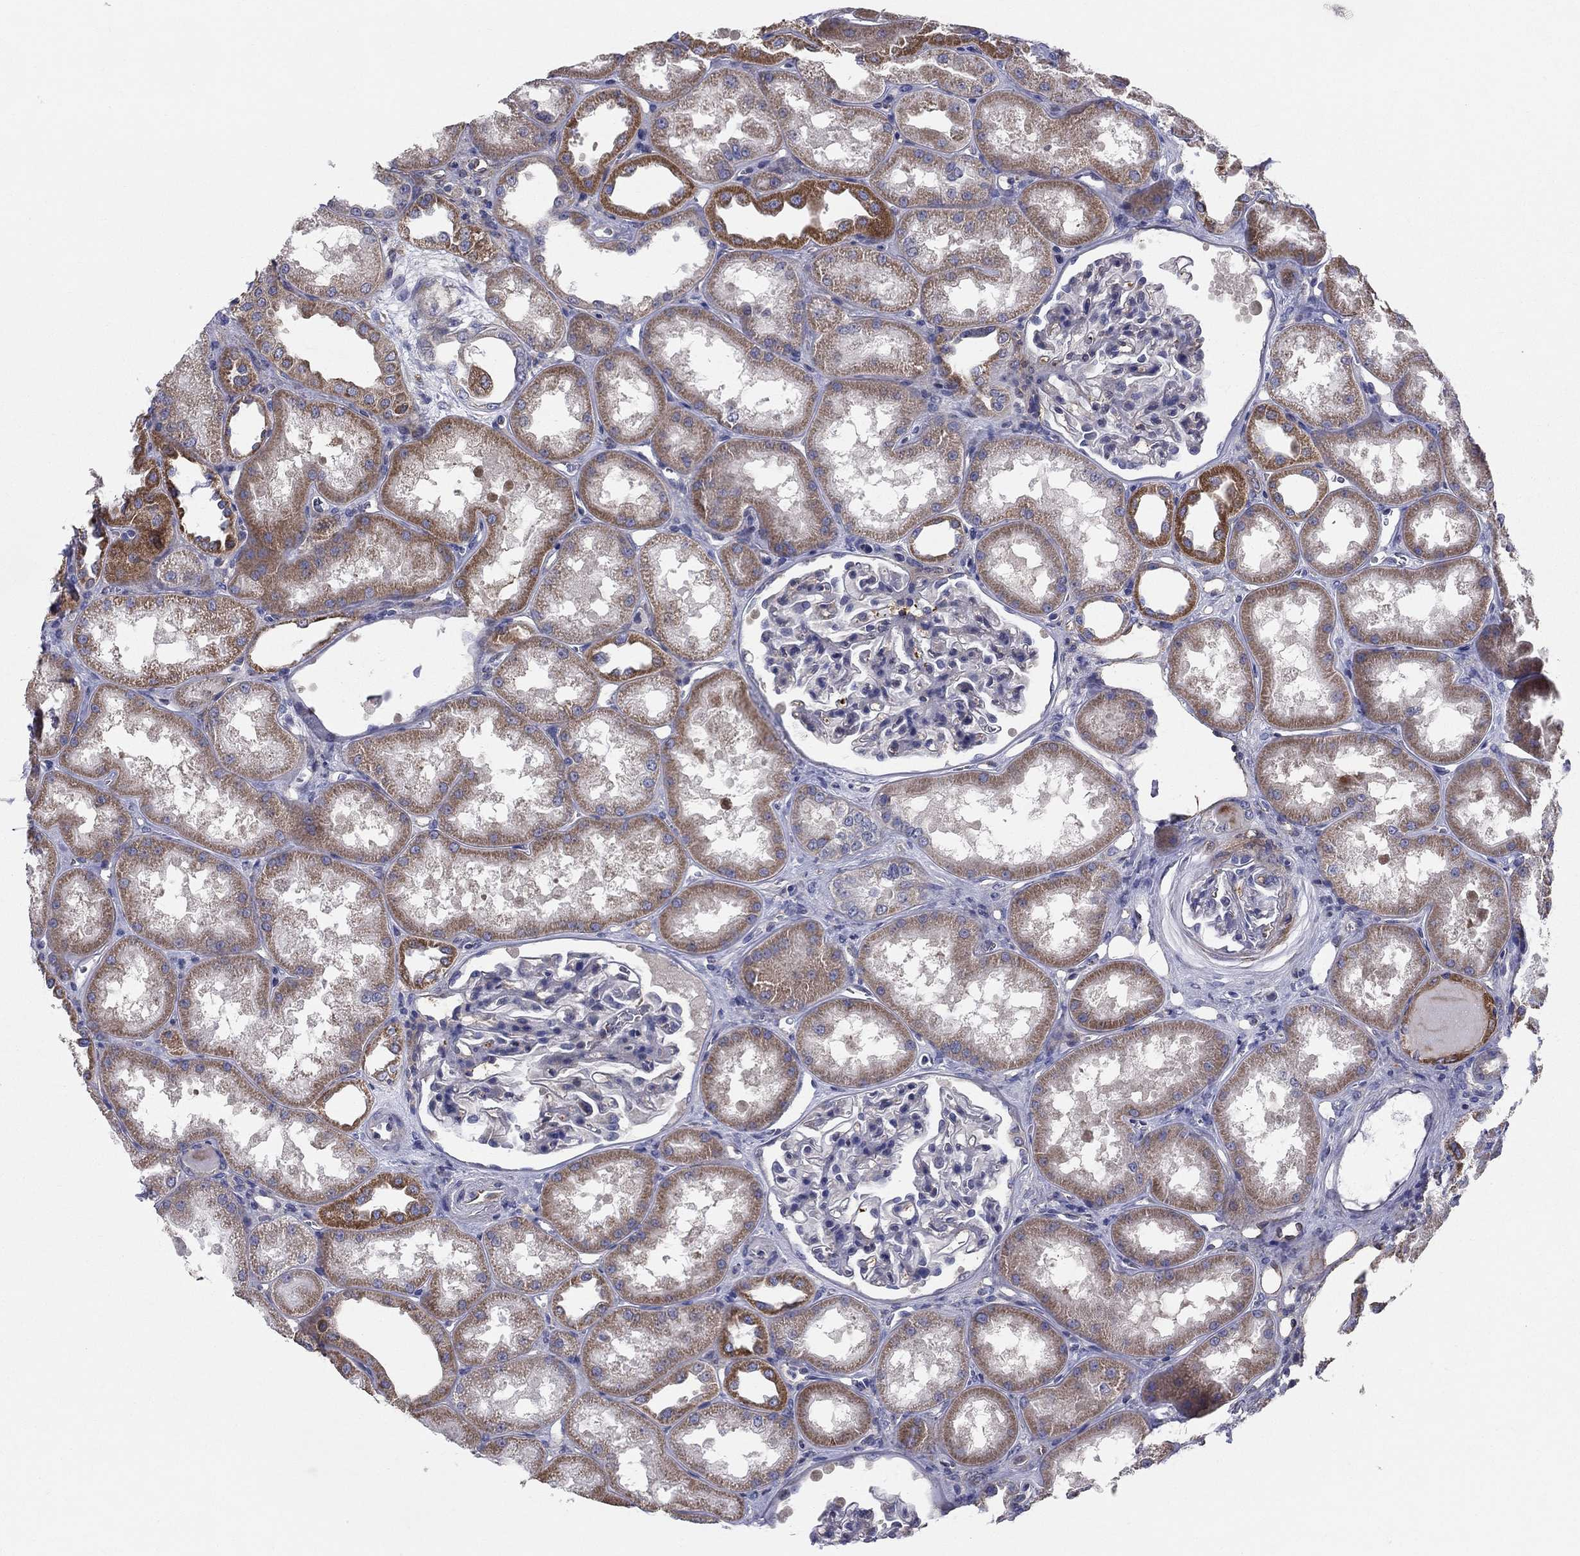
{"staining": {"intensity": "negative", "quantity": "none", "location": "none"}, "tissue": "kidney", "cell_type": "Cells in glomeruli", "image_type": "normal", "snomed": [{"axis": "morphology", "description": "Normal tissue, NOS"}, {"axis": "topography", "description": "Kidney"}], "caption": "High magnification brightfield microscopy of unremarkable kidney stained with DAB (brown) and counterstained with hematoxylin (blue): cells in glomeruli show no significant staining. (Immunohistochemistry (ihc), brightfield microscopy, high magnification).", "gene": "EMP2", "patient": {"sex": "male", "age": 61}}